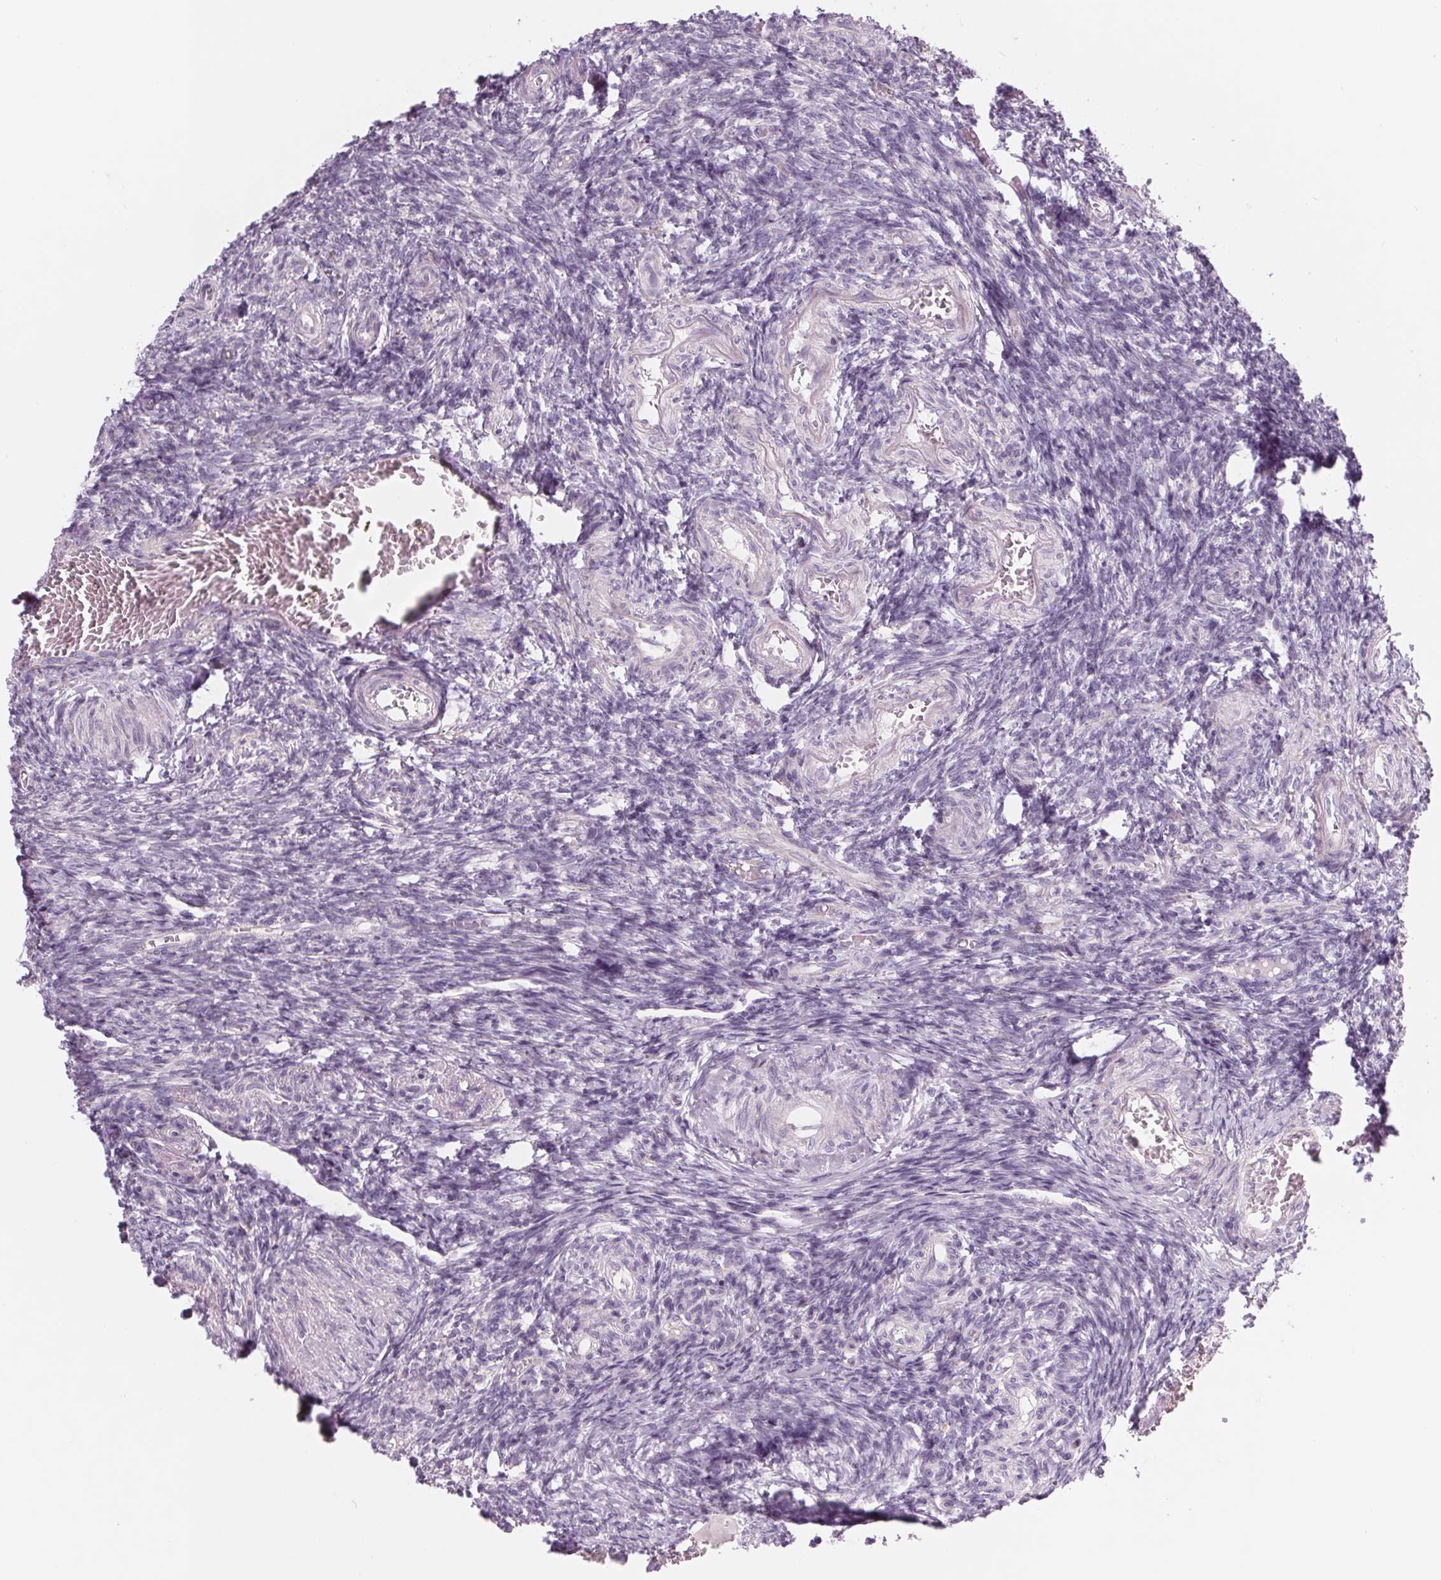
{"staining": {"intensity": "negative", "quantity": "none", "location": "none"}, "tissue": "ovary", "cell_type": "Follicle cells", "image_type": "normal", "snomed": [{"axis": "morphology", "description": "Normal tissue, NOS"}, {"axis": "topography", "description": "Ovary"}], "caption": "An image of human ovary is negative for staining in follicle cells. (DAB (3,3'-diaminobenzidine) immunohistochemistry, high magnification).", "gene": "SAMD5", "patient": {"sex": "female", "age": 39}}